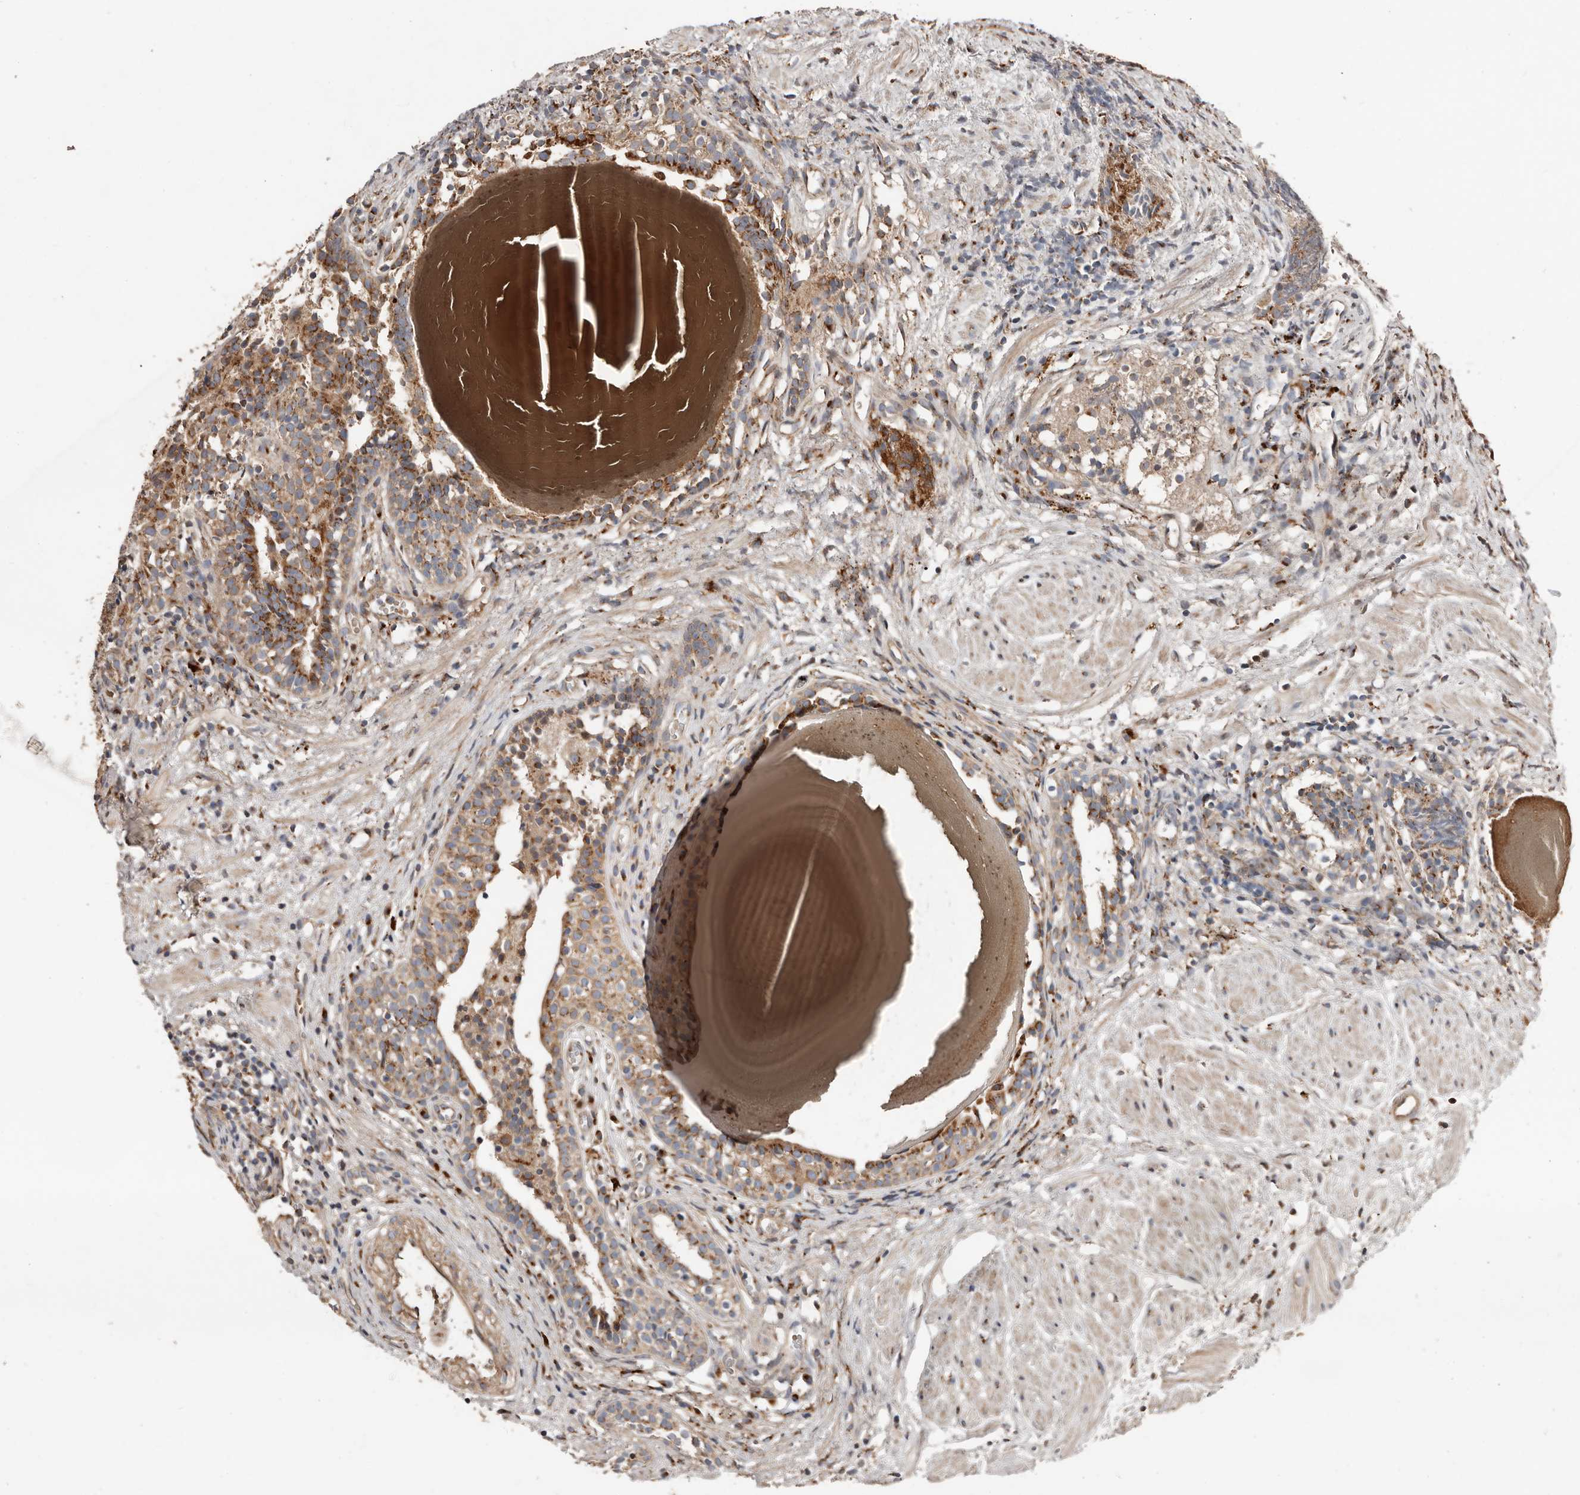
{"staining": {"intensity": "moderate", "quantity": ">75%", "location": "cytoplasmic/membranous"}, "tissue": "prostate cancer", "cell_type": "Tumor cells", "image_type": "cancer", "snomed": [{"axis": "morphology", "description": "Adenocarcinoma, Low grade"}, {"axis": "topography", "description": "Prostate"}], "caption": "Immunohistochemical staining of human low-grade adenocarcinoma (prostate) exhibits medium levels of moderate cytoplasmic/membranous staining in about >75% of tumor cells. (Stains: DAB (3,3'-diaminobenzidine) in brown, nuclei in blue, Microscopy: brightfield microscopy at high magnification).", "gene": "COG1", "patient": {"sex": "male", "age": 88}}